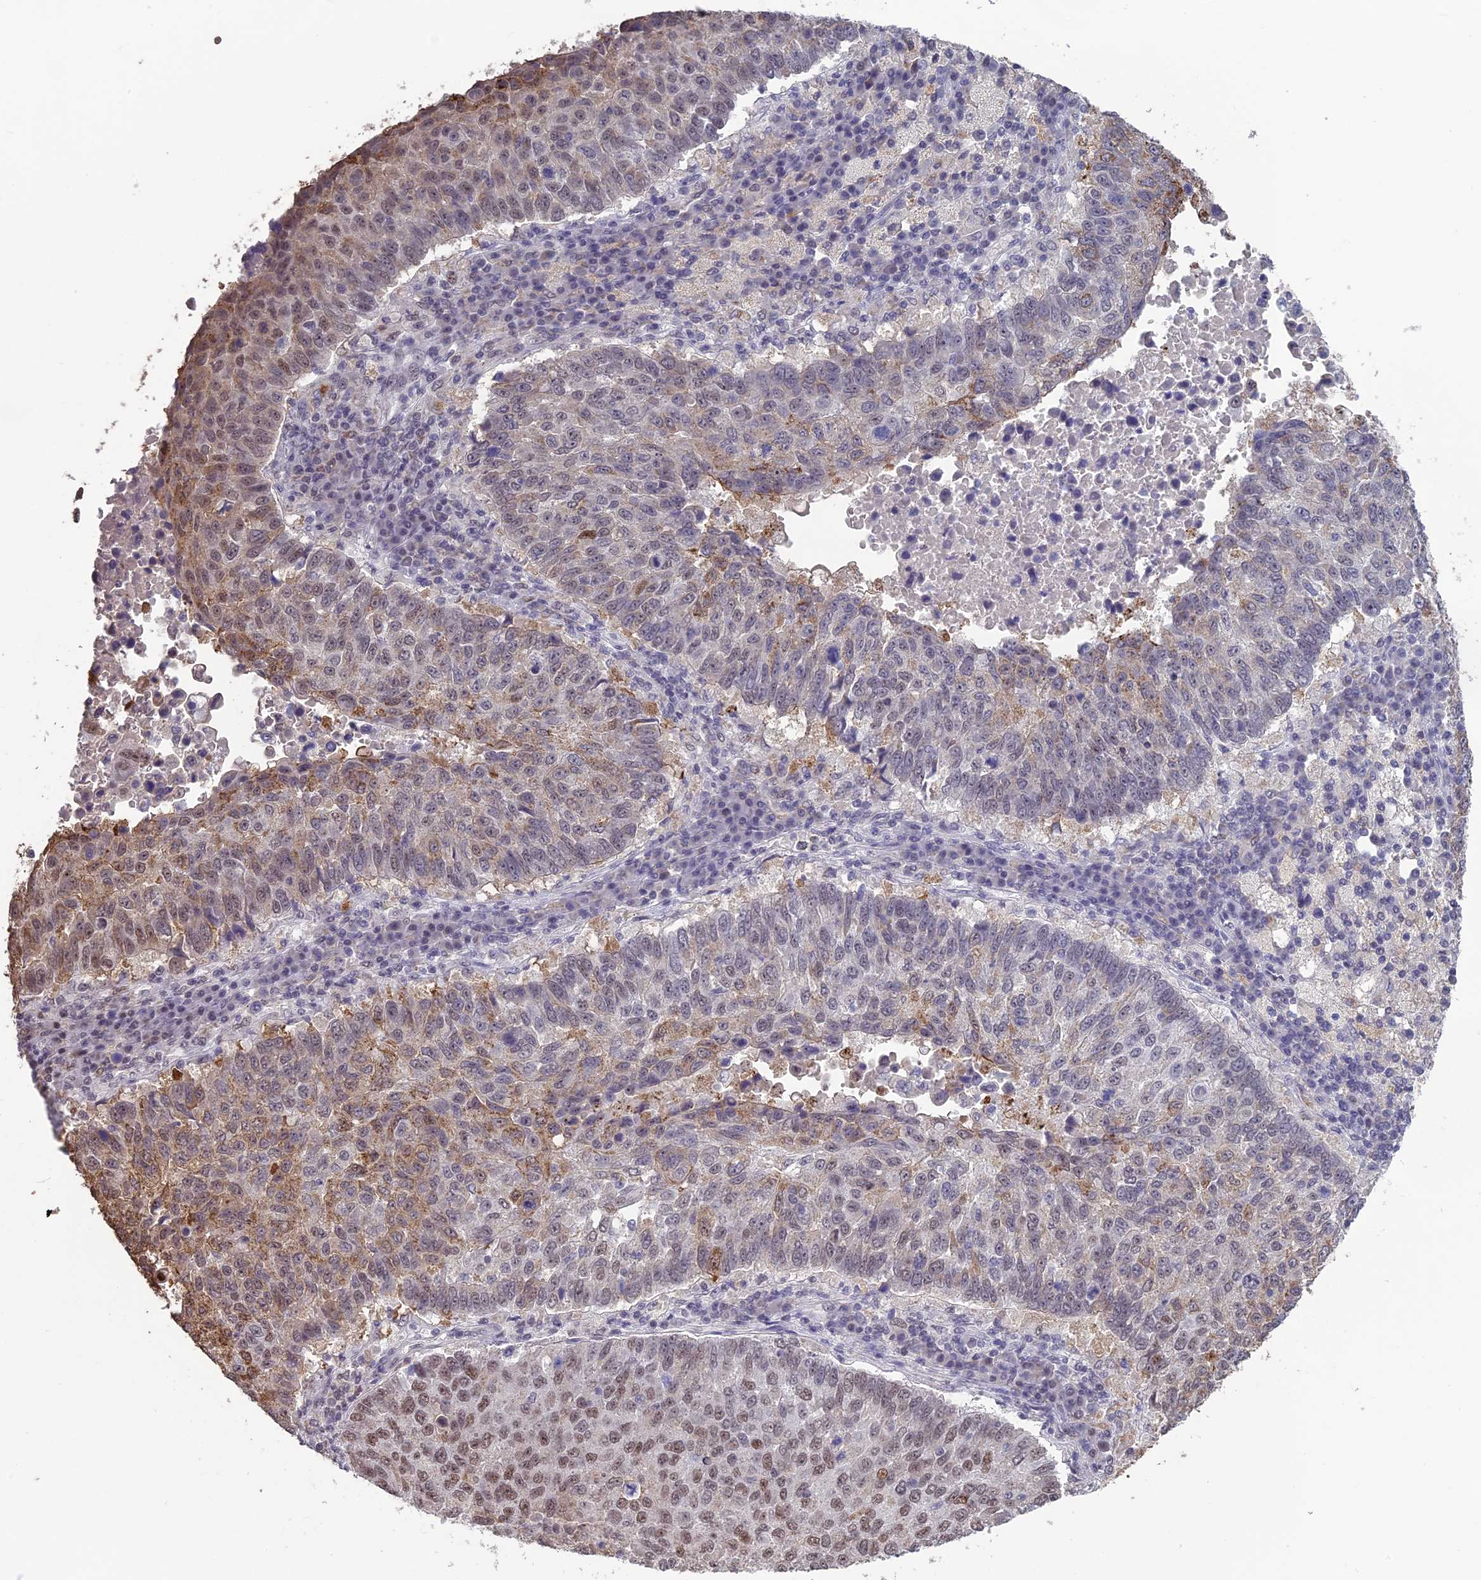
{"staining": {"intensity": "moderate", "quantity": "25%-75%", "location": "cytoplasmic/membranous,nuclear"}, "tissue": "lung cancer", "cell_type": "Tumor cells", "image_type": "cancer", "snomed": [{"axis": "morphology", "description": "Squamous cell carcinoma, NOS"}, {"axis": "topography", "description": "Lung"}], "caption": "About 25%-75% of tumor cells in squamous cell carcinoma (lung) display moderate cytoplasmic/membranous and nuclear protein expression as visualized by brown immunohistochemical staining.", "gene": "MT-CO3", "patient": {"sex": "male", "age": 73}}